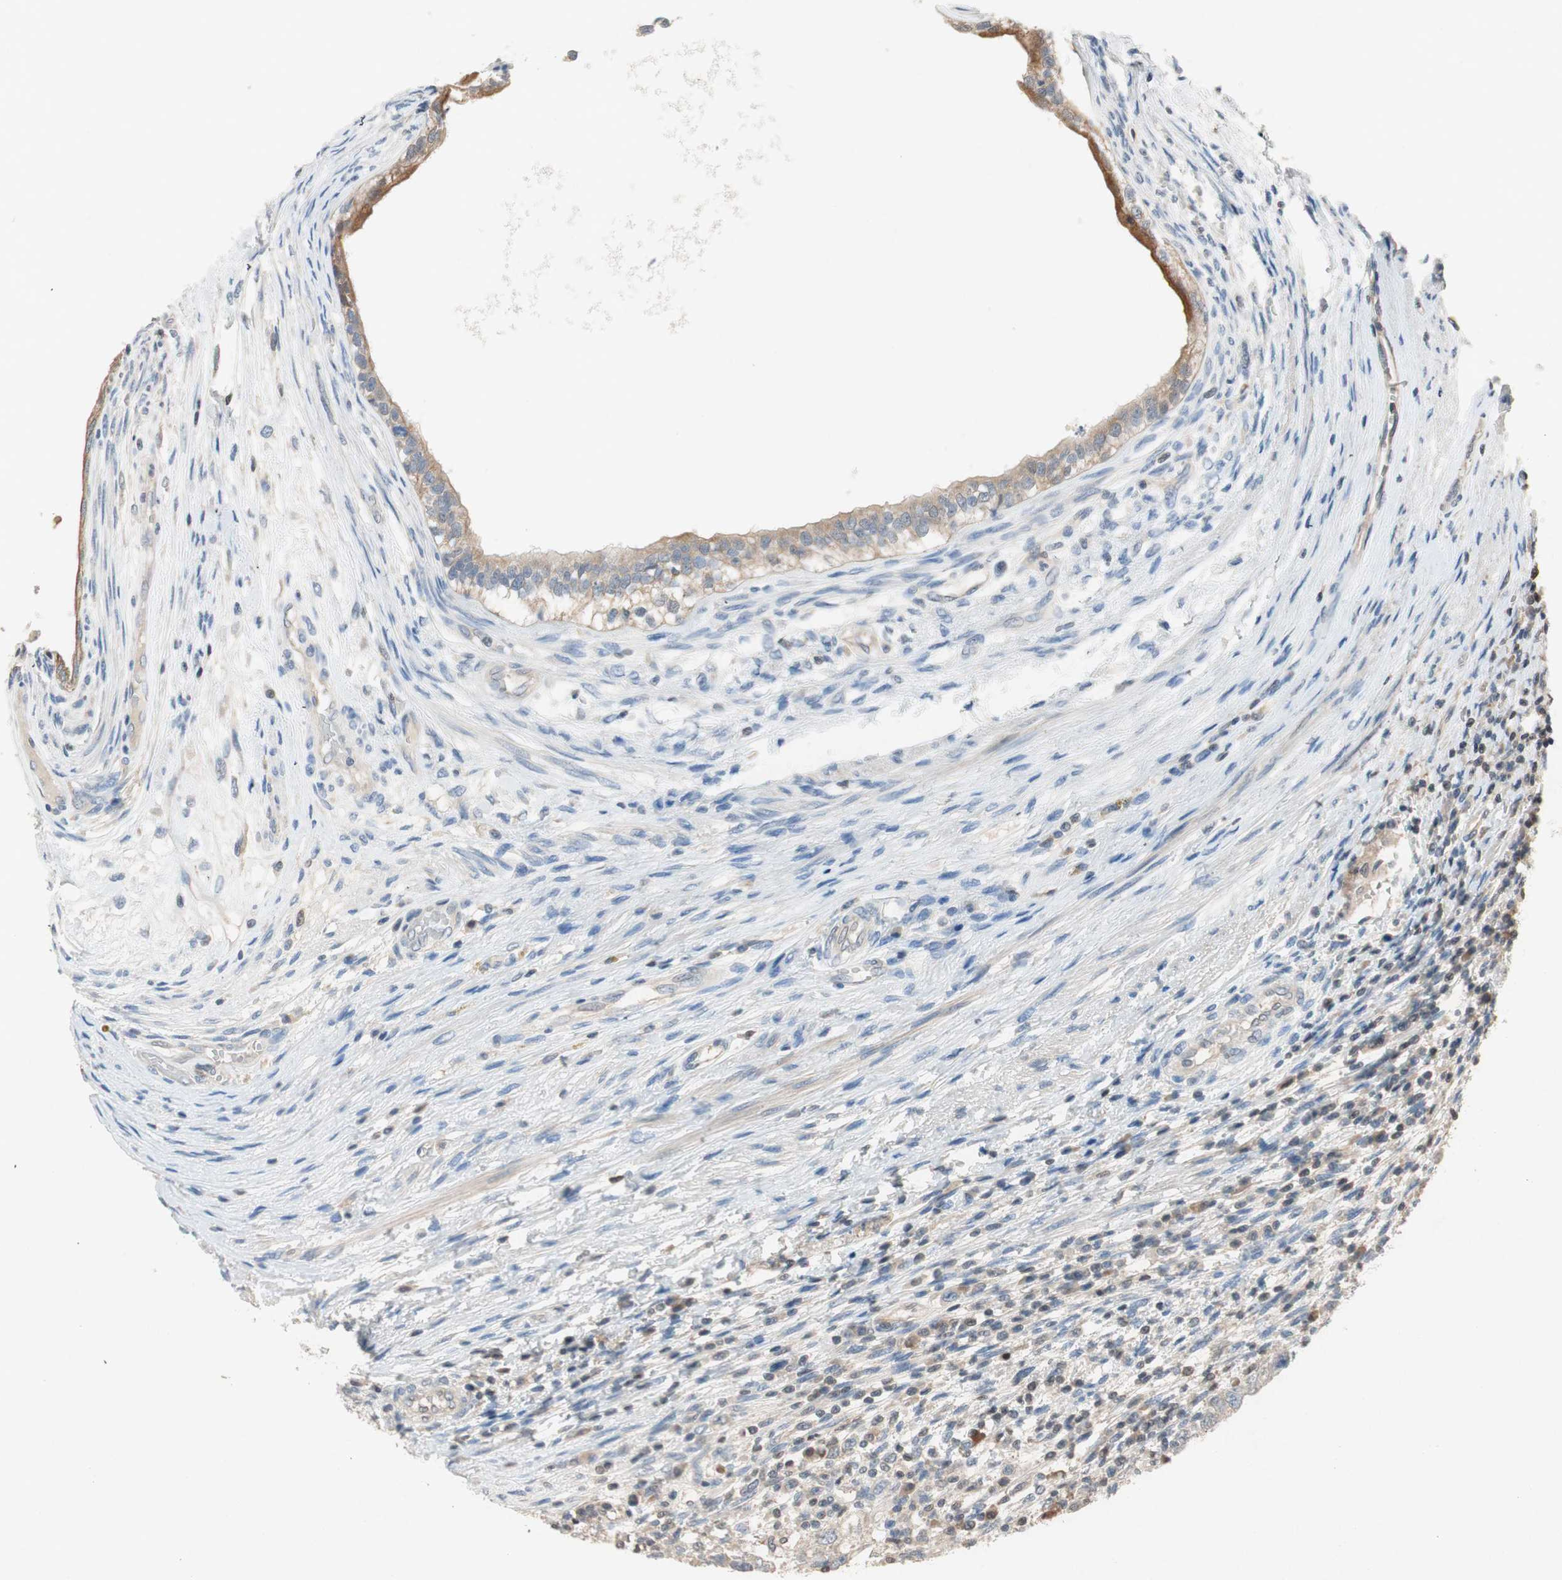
{"staining": {"intensity": "weak", "quantity": ">75%", "location": "cytoplasmic/membranous"}, "tissue": "testis cancer", "cell_type": "Tumor cells", "image_type": "cancer", "snomed": [{"axis": "morphology", "description": "Carcinoma, Embryonal, NOS"}, {"axis": "topography", "description": "Testis"}], "caption": "Testis cancer was stained to show a protein in brown. There is low levels of weak cytoplasmic/membranous positivity in about >75% of tumor cells. Using DAB (3,3'-diaminobenzidine) (brown) and hematoxylin (blue) stains, captured at high magnification using brightfield microscopy.", "gene": "SERPINB5", "patient": {"sex": "male", "age": 26}}